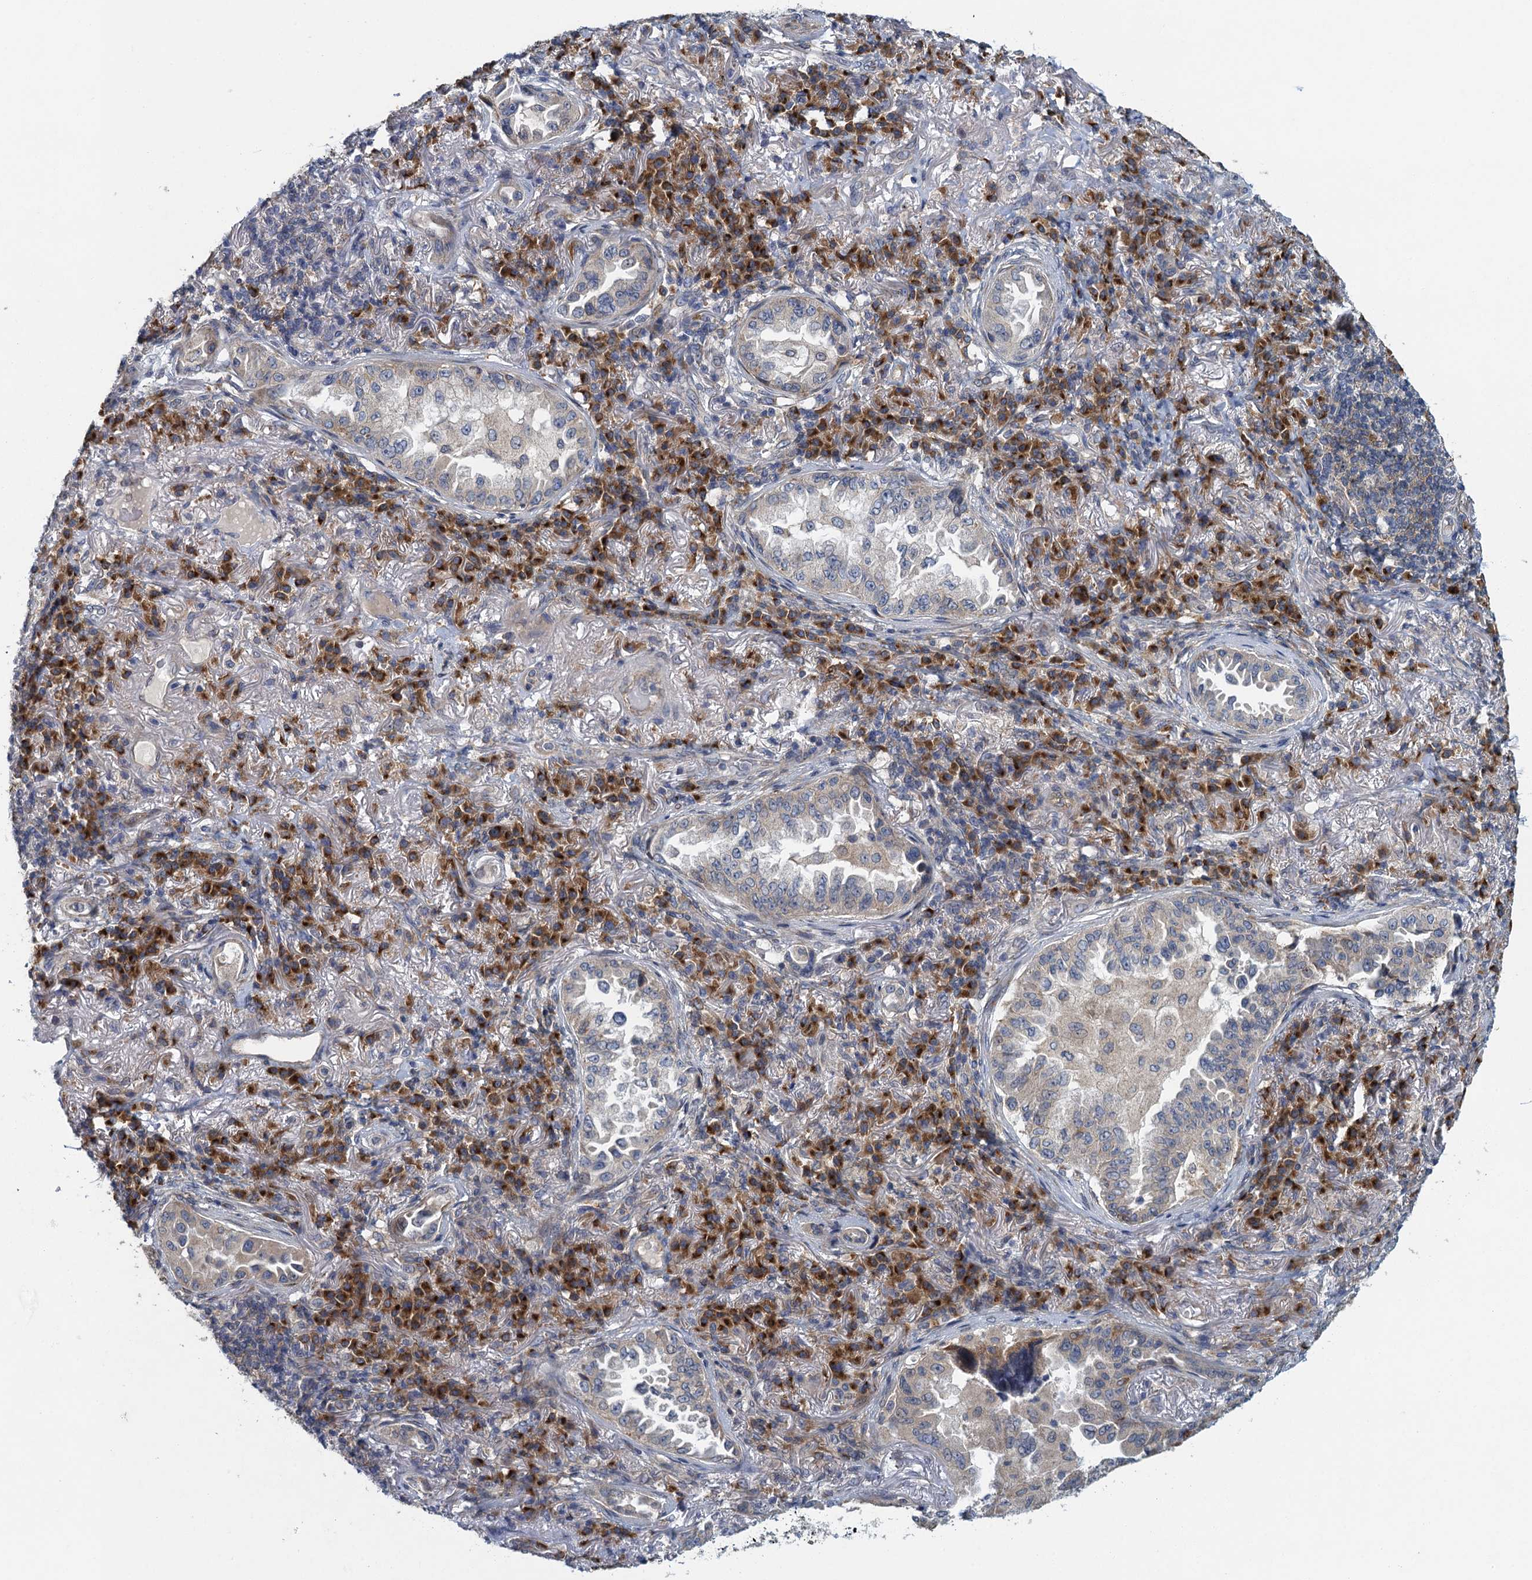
{"staining": {"intensity": "weak", "quantity": "<25%", "location": "cytoplasmic/membranous"}, "tissue": "lung cancer", "cell_type": "Tumor cells", "image_type": "cancer", "snomed": [{"axis": "morphology", "description": "Adenocarcinoma, NOS"}, {"axis": "topography", "description": "Lung"}], "caption": "Immunohistochemistry (IHC) of human adenocarcinoma (lung) reveals no expression in tumor cells.", "gene": "ALG2", "patient": {"sex": "female", "age": 69}}